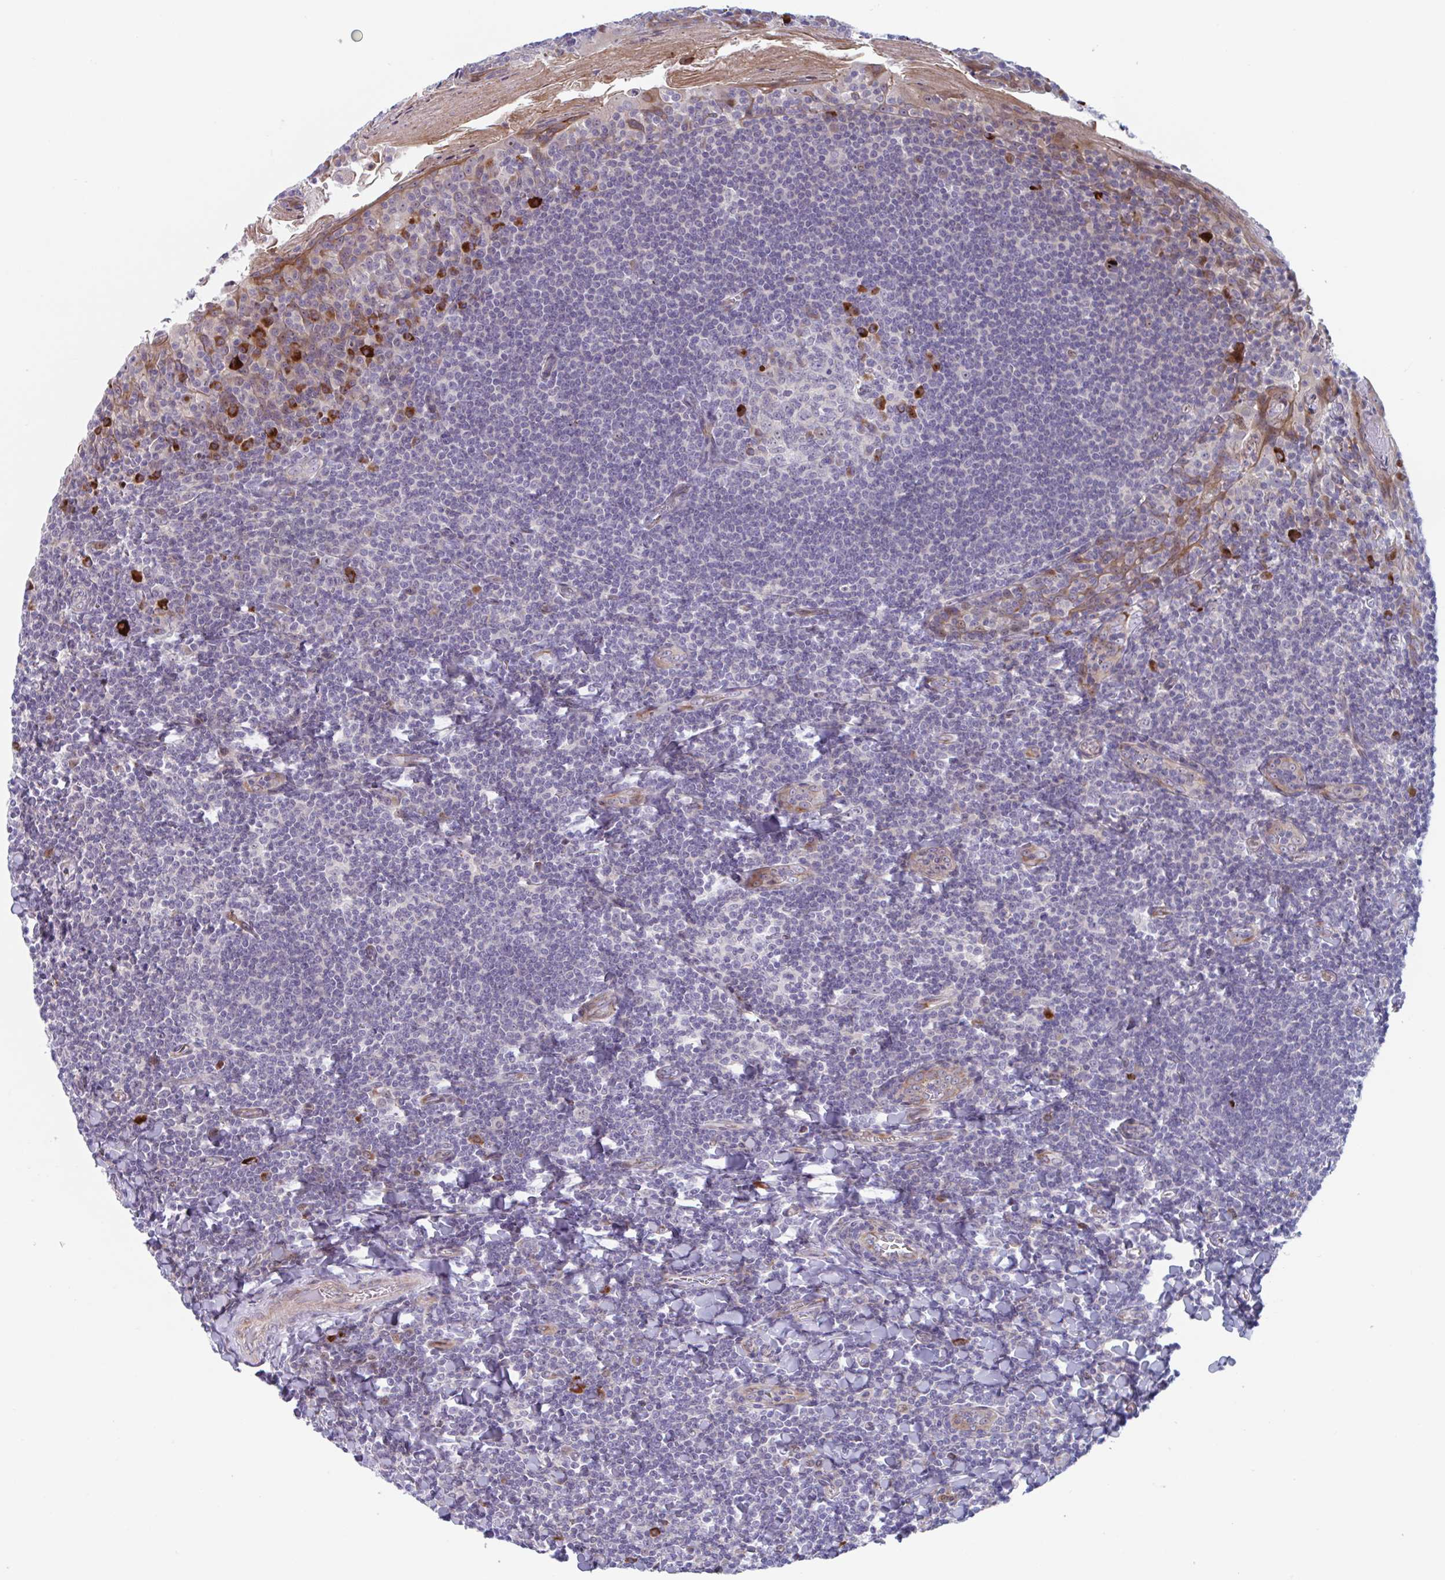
{"staining": {"intensity": "strong", "quantity": "<25%", "location": "cytoplasmic/membranous"}, "tissue": "tonsil", "cell_type": "Germinal center cells", "image_type": "normal", "snomed": [{"axis": "morphology", "description": "Normal tissue, NOS"}, {"axis": "topography", "description": "Tonsil"}], "caption": "Immunohistochemistry (IHC) image of benign tonsil: human tonsil stained using immunohistochemistry displays medium levels of strong protein expression localized specifically in the cytoplasmic/membranous of germinal center cells, appearing as a cytoplasmic/membranous brown color.", "gene": "DUXA", "patient": {"sex": "male", "age": 27}}